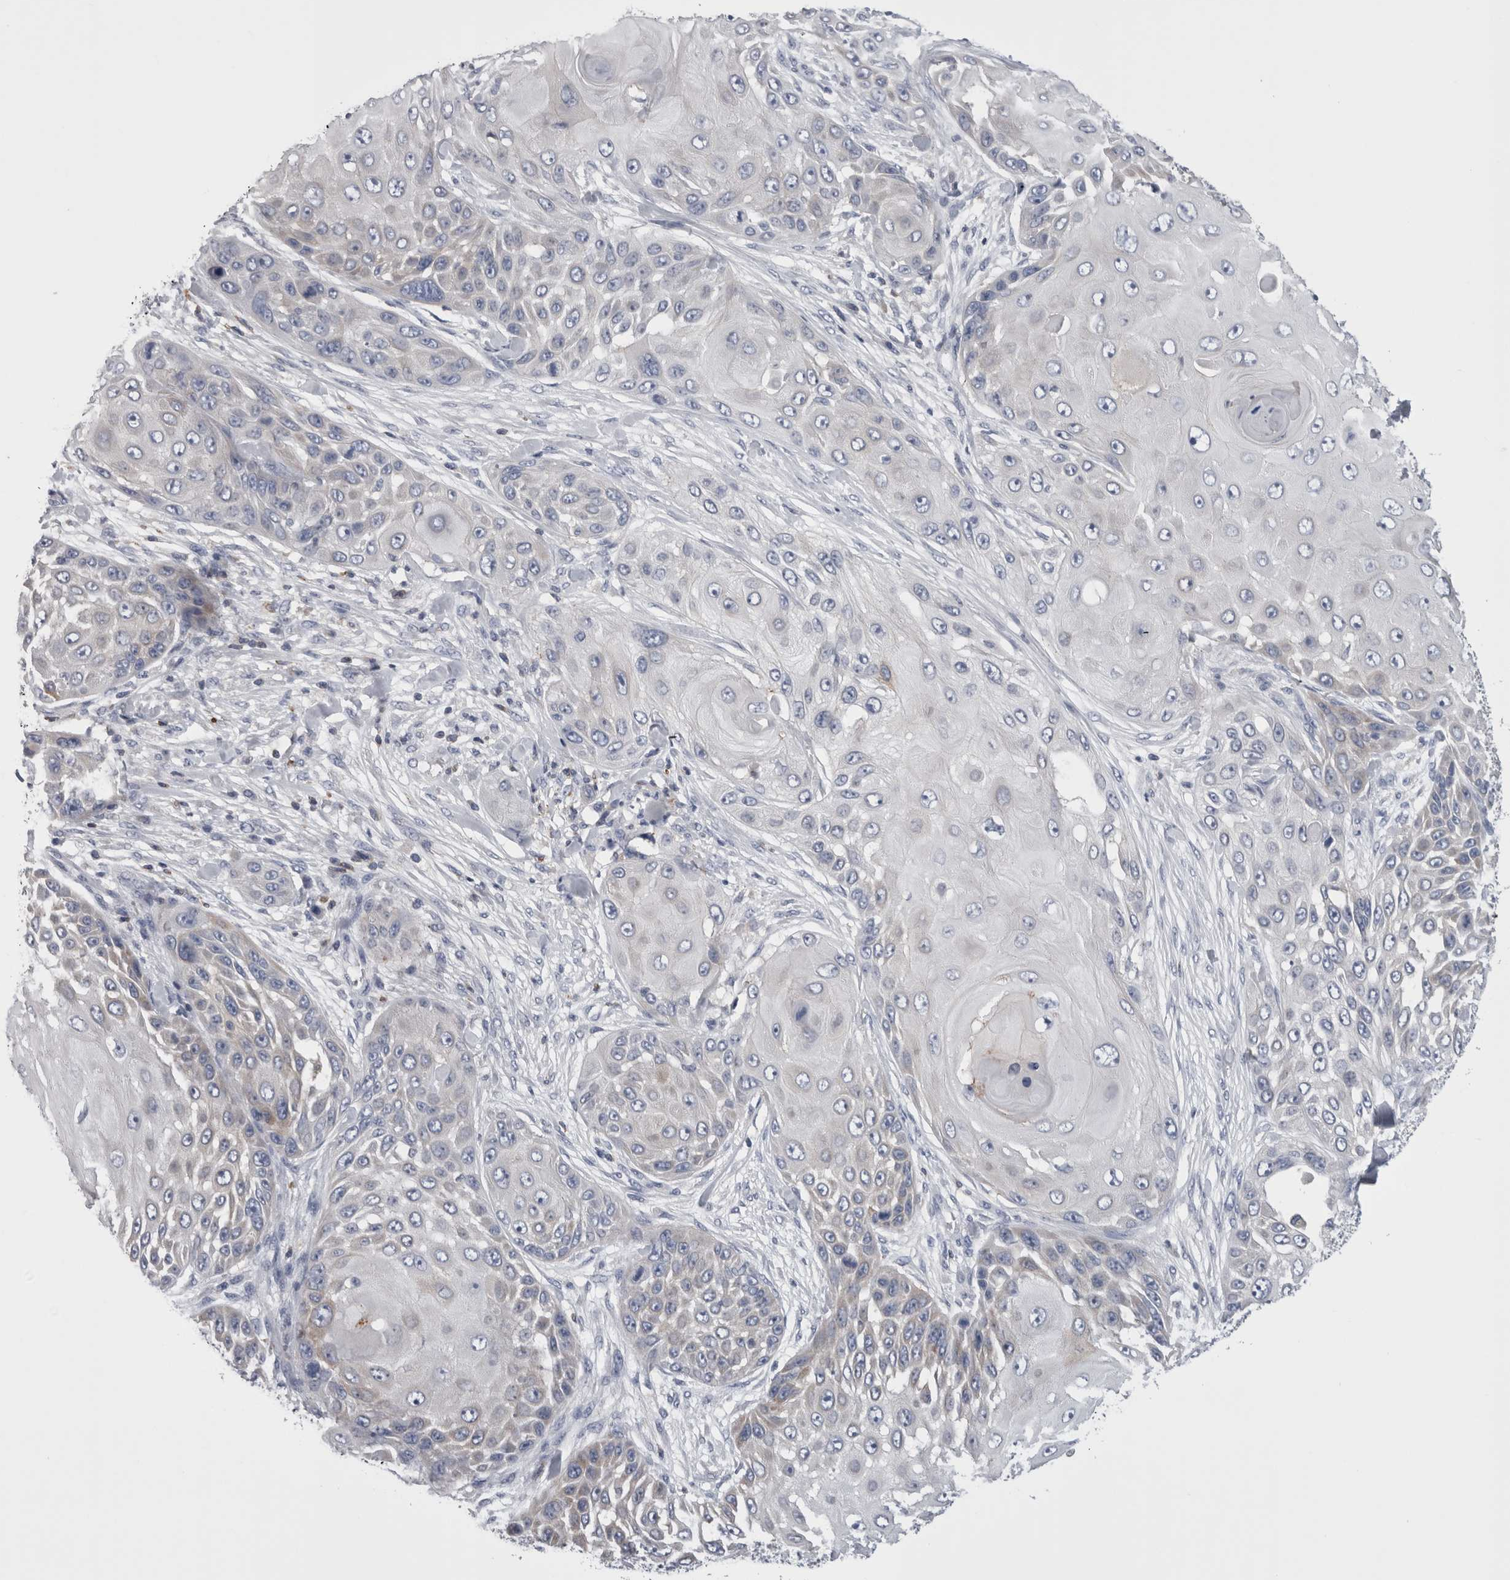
{"staining": {"intensity": "negative", "quantity": "none", "location": "none"}, "tissue": "skin cancer", "cell_type": "Tumor cells", "image_type": "cancer", "snomed": [{"axis": "morphology", "description": "Squamous cell carcinoma, NOS"}, {"axis": "topography", "description": "Skin"}], "caption": "An image of skin squamous cell carcinoma stained for a protein reveals no brown staining in tumor cells. Nuclei are stained in blue.", "gene": "DCTN6", "patient": {"sex": "female", "age": 44}}